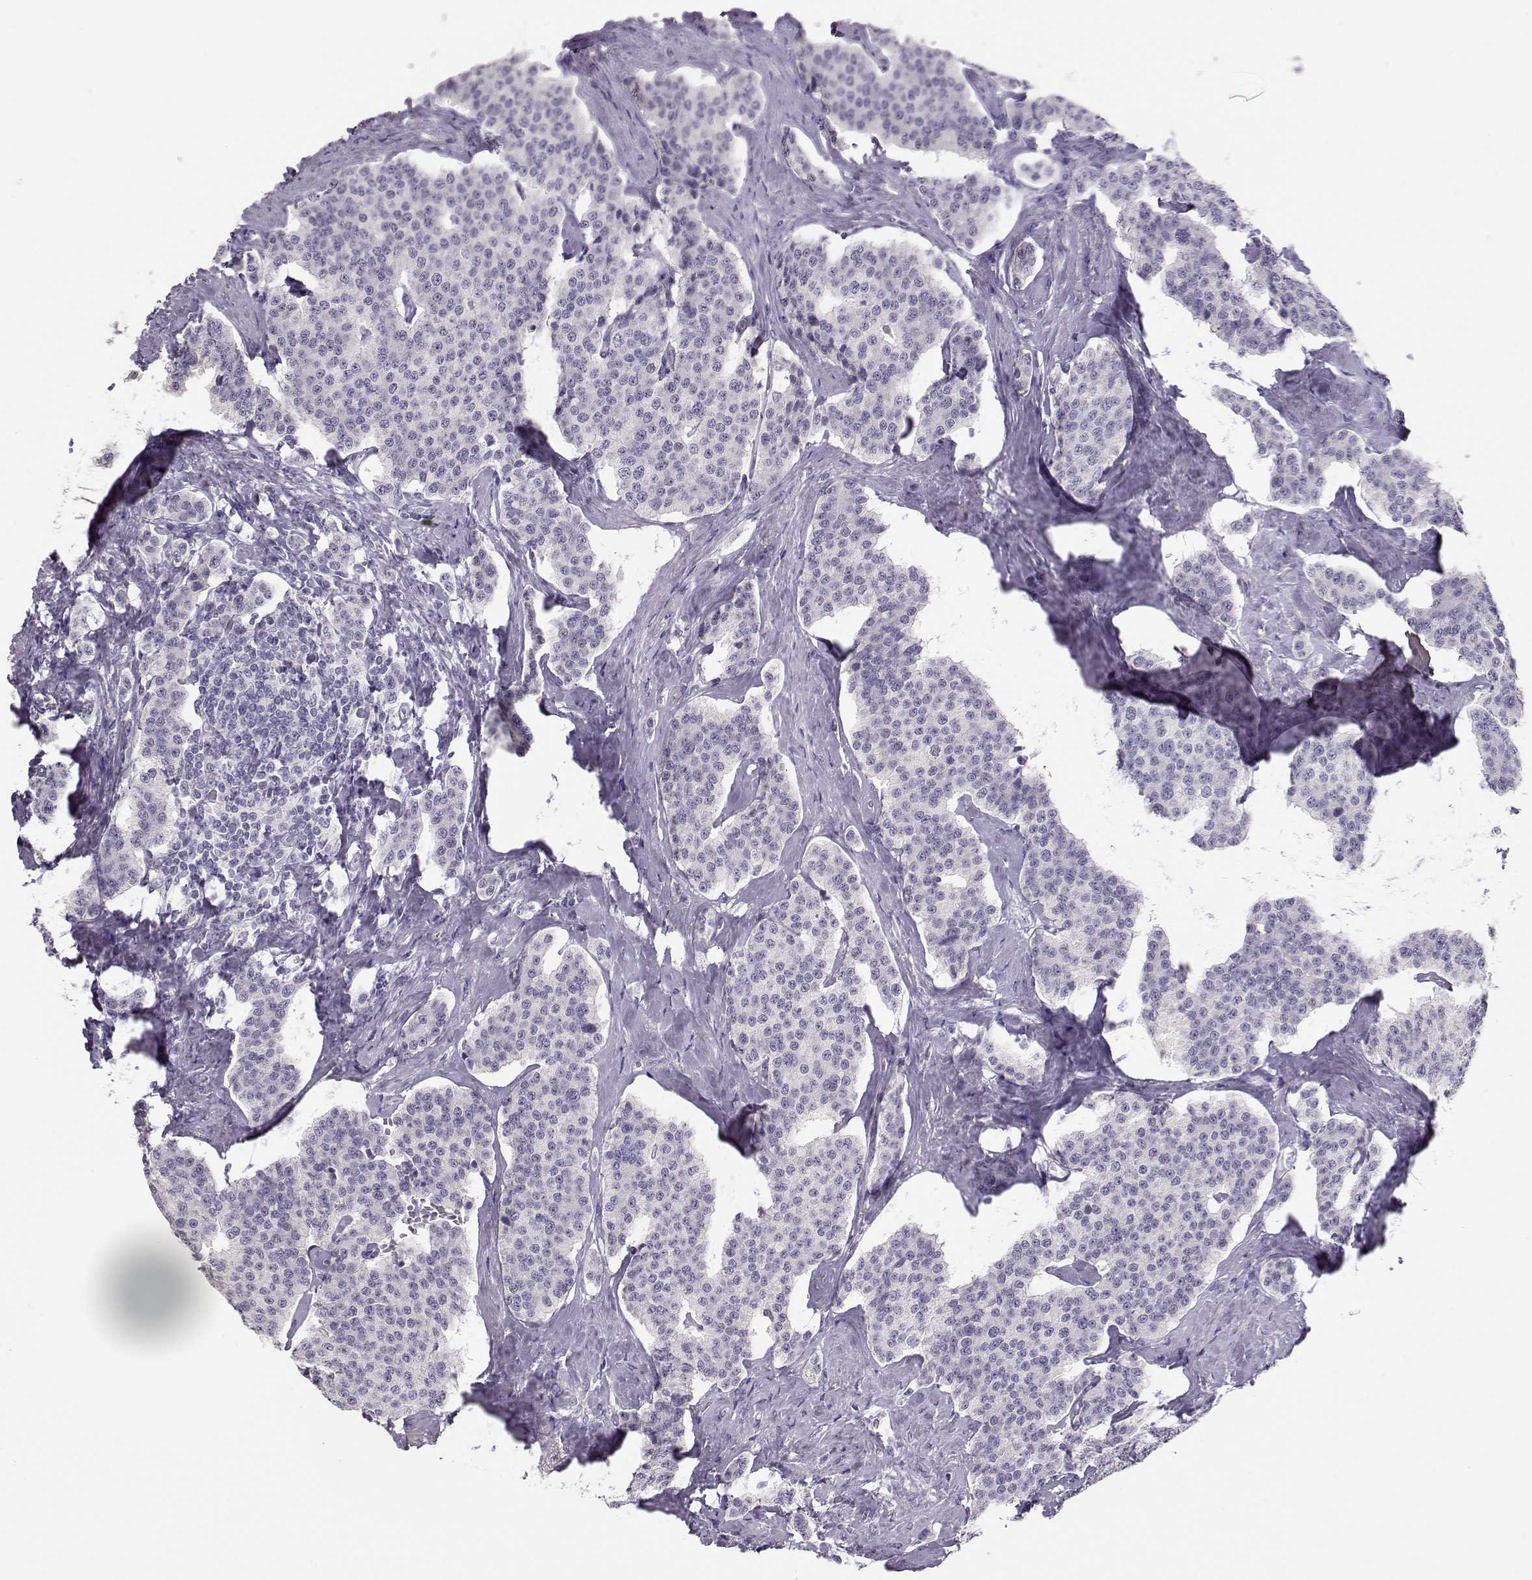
{"staining": {"intensity": "negative", "quantity": "none", "location": "none"}, "tissue": "carcinoid", "cell_type": "Tumor cells", "image_type": "cancer", "snomed": [{"axis": "morphology", "description": "Carcinoid, malignant, NOS"}, {"axis": "topography", "description": "Small intestine"}], "caption": "High power microscopy micrograph of an IHC photomicrograph of carcinoid, revealing no significant staining in tumor cells.", "gene": "NUTM1", "patient": {"sex": "female", "age": 58}}